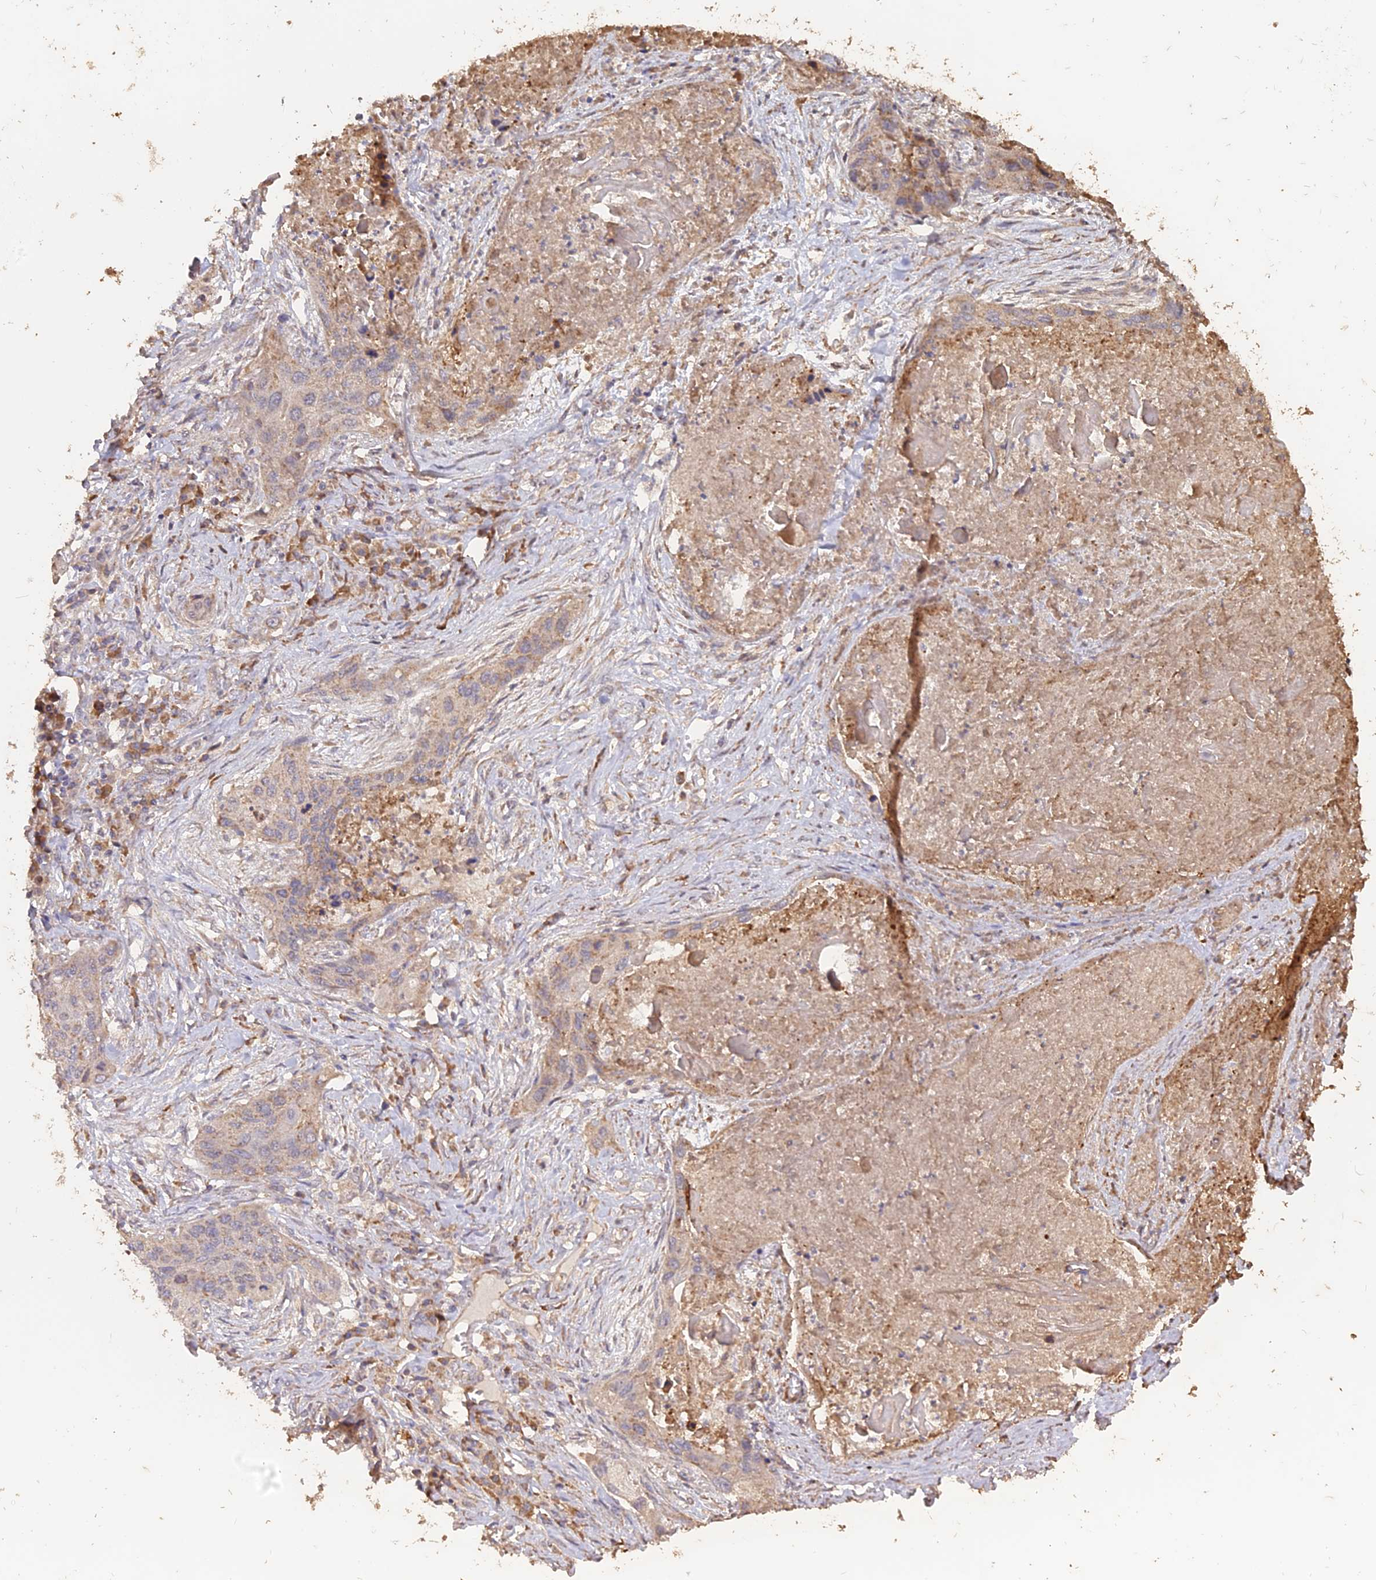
{"staining": {"intensity": "weak", "quantity": "<25%", "location": "cytoplasmic/membranous"}, "tissue": "lung cancer", "cell_type": "Tumor cells", "image_type": "cancer", "snomed": [{"axis": "morphology", "description": "Squamous cell carcinoma, NOS"}, {"axis": "topography", "description": "Lung"}], "caption": "This micrograph is of lung cancer stained with immunohistochemistry to label a protein in brown with the nuclei are counter-stained blue. There is no expression in tumor cells.", "gene": "LAYN", "patient": {"sex": "female", "age": 63}}